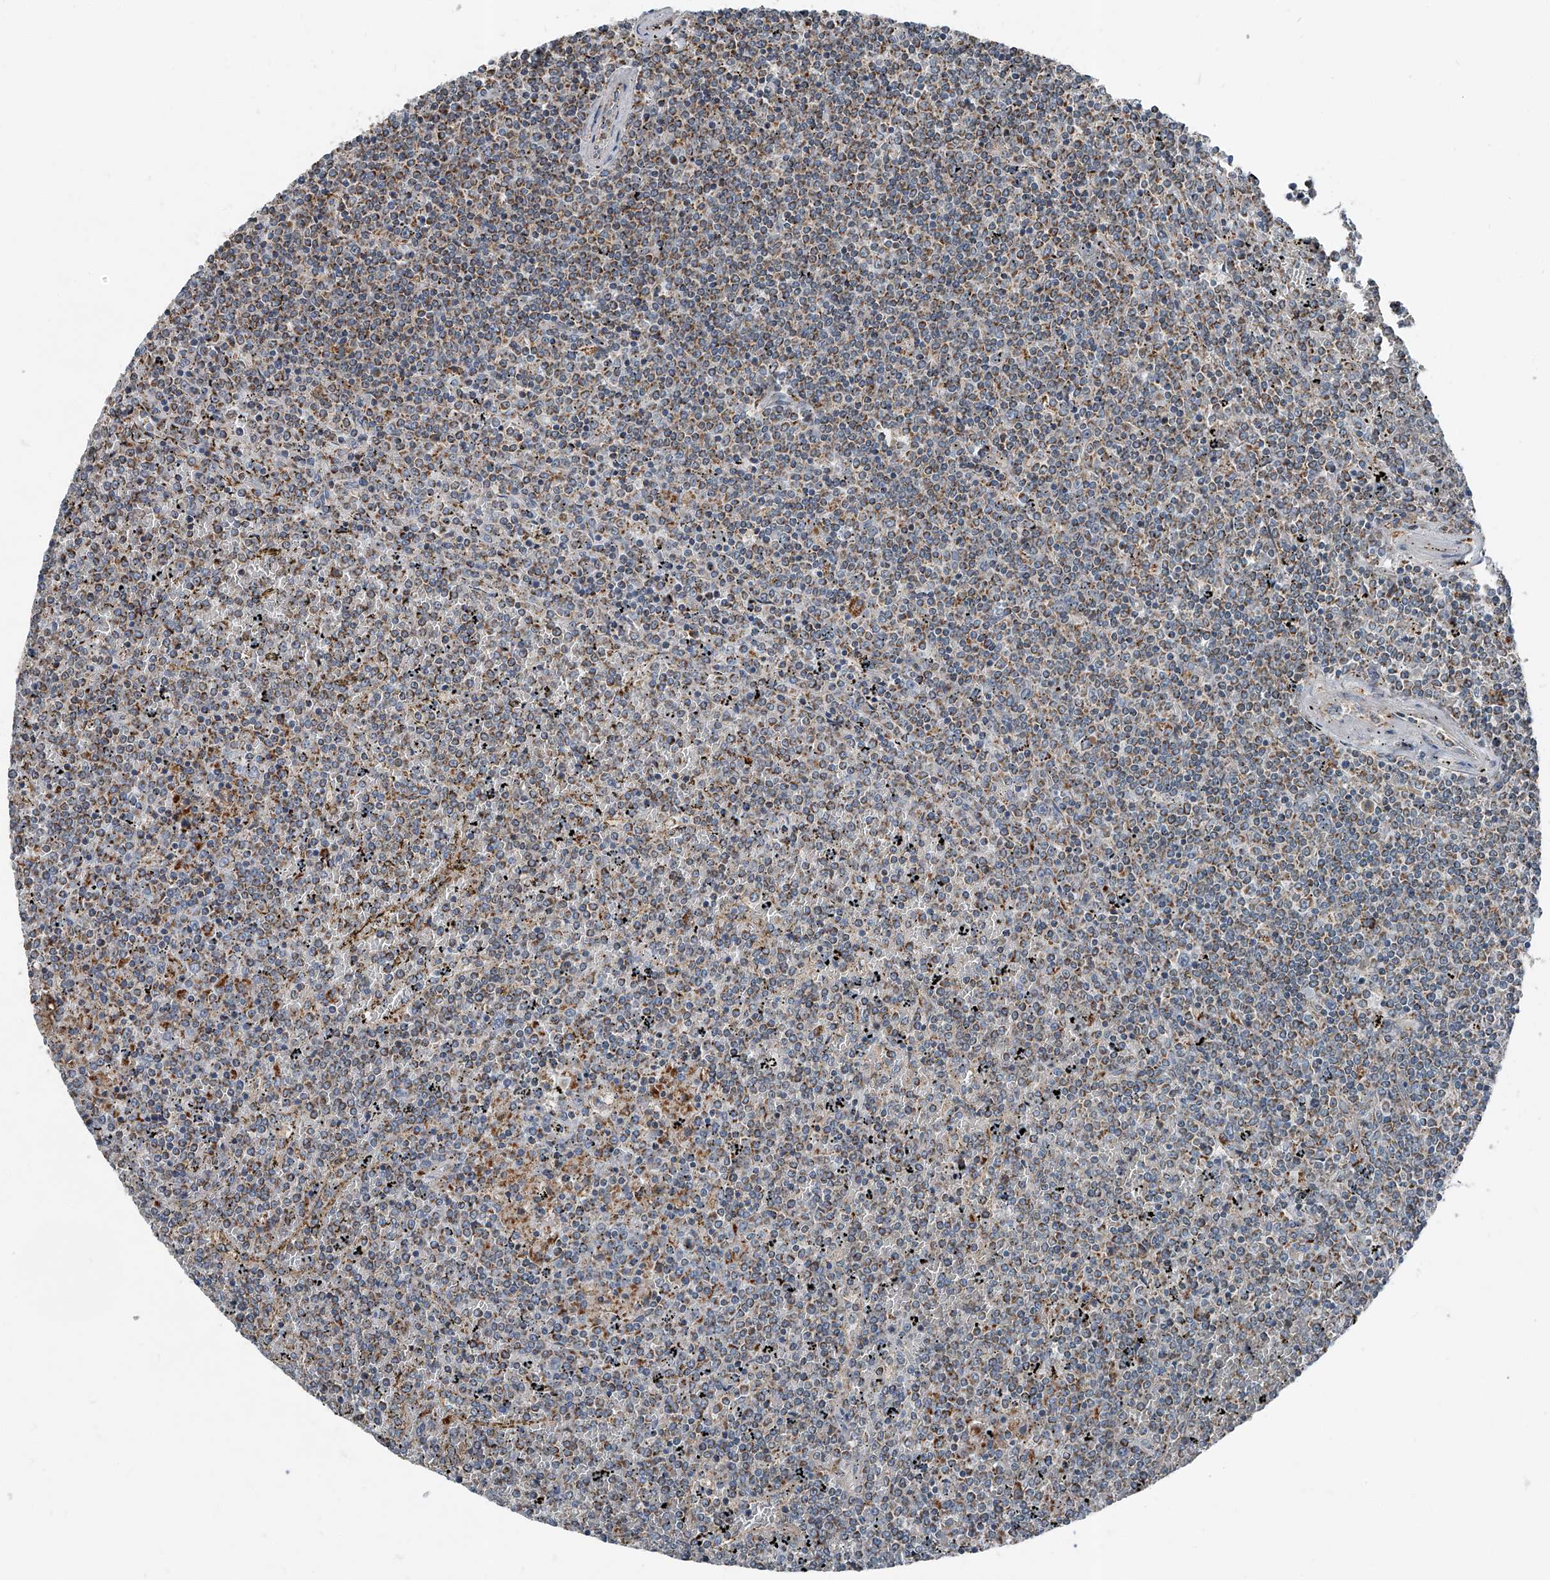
{"staining": {"intensity": "moderate", "quantity": "25%-75%", "location": "cytoplasmic/membranous"}, "tissue": "lymphoma", "cell_type": "Tumor cells", "image_type": "cancer", "snomed": [{"axis": "morphology", "description": "Malignant lymphoma, non-Hodgkin's type, Low grade"}, {"axis": "topography", "description": "Spleen"}], "caption": "IHC image of neoplastic tissue: malignant lymphoma, non-Hodgkin's type (low-grade) stained using immunohistochemistry (IHC) demonstrates medium levels of moderate protein expression localized specifically in the cytoplasmic/membranous of tumor cells, appearing as a cytoplasmic/membranous brown color.", "gene": "CHRNA7", "patient": {"sex": "female", "age": 19}}